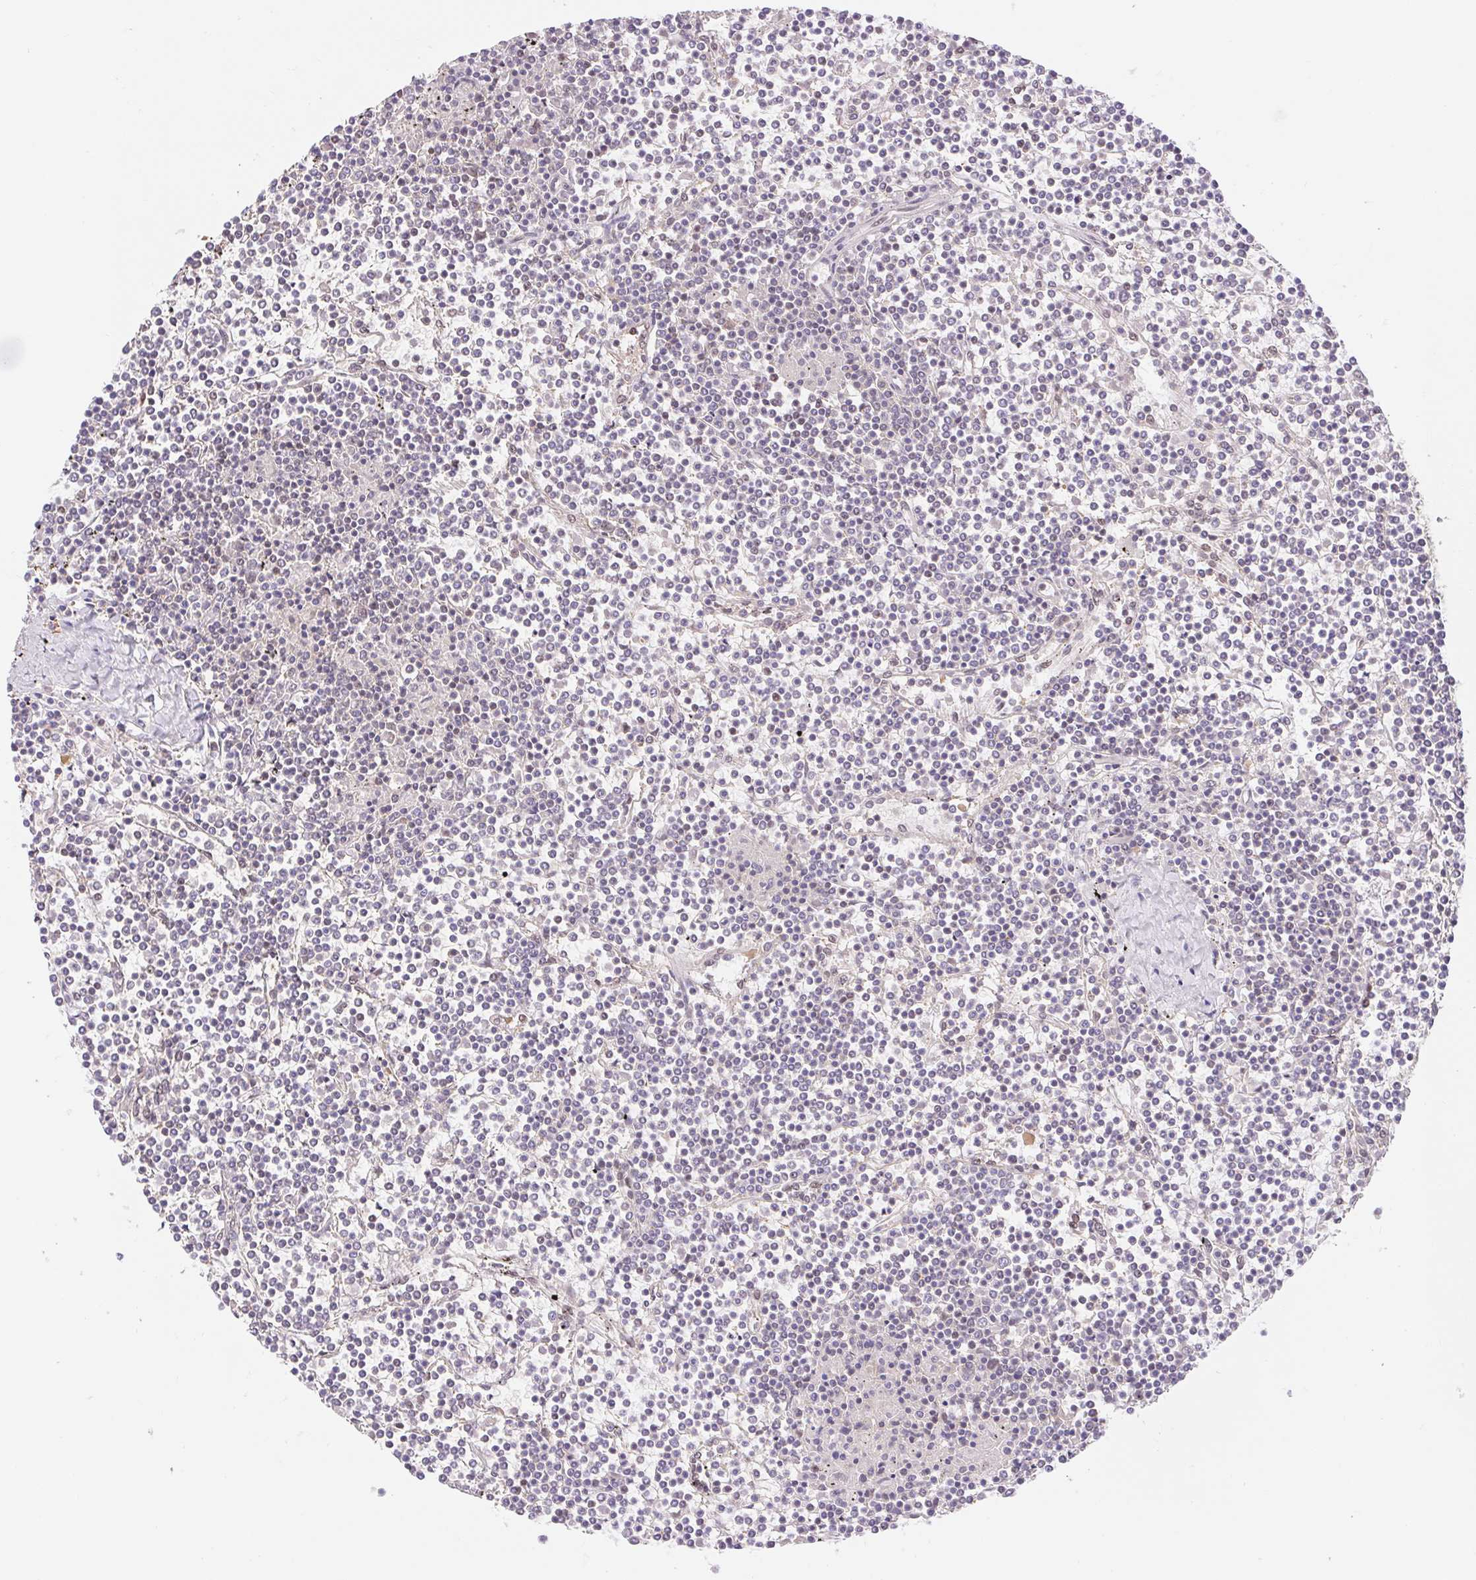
{"staining": {"intensity": "negative", "quantity": "none", "location": "none"}, "tissue": "lymphoma", "cell_type": "Tumor cells", "image_type": "cancer", "snomed": [{"axis": "morphology", "description": "Malignant lymphoma, non-Hodgkin's type, Low grade"}, {"axis": "topography", "description": "Spleen"}], "caption": "Tumor cells are negative for protein expression in human lymphoma. The staining is performed using DAB (3,3'-diaminobenzidine) brown chromogen with nuclei counter-stained in using hematoxylin.", "gene": "CAND1", "patient": {"sex": "female", "age": 19}}